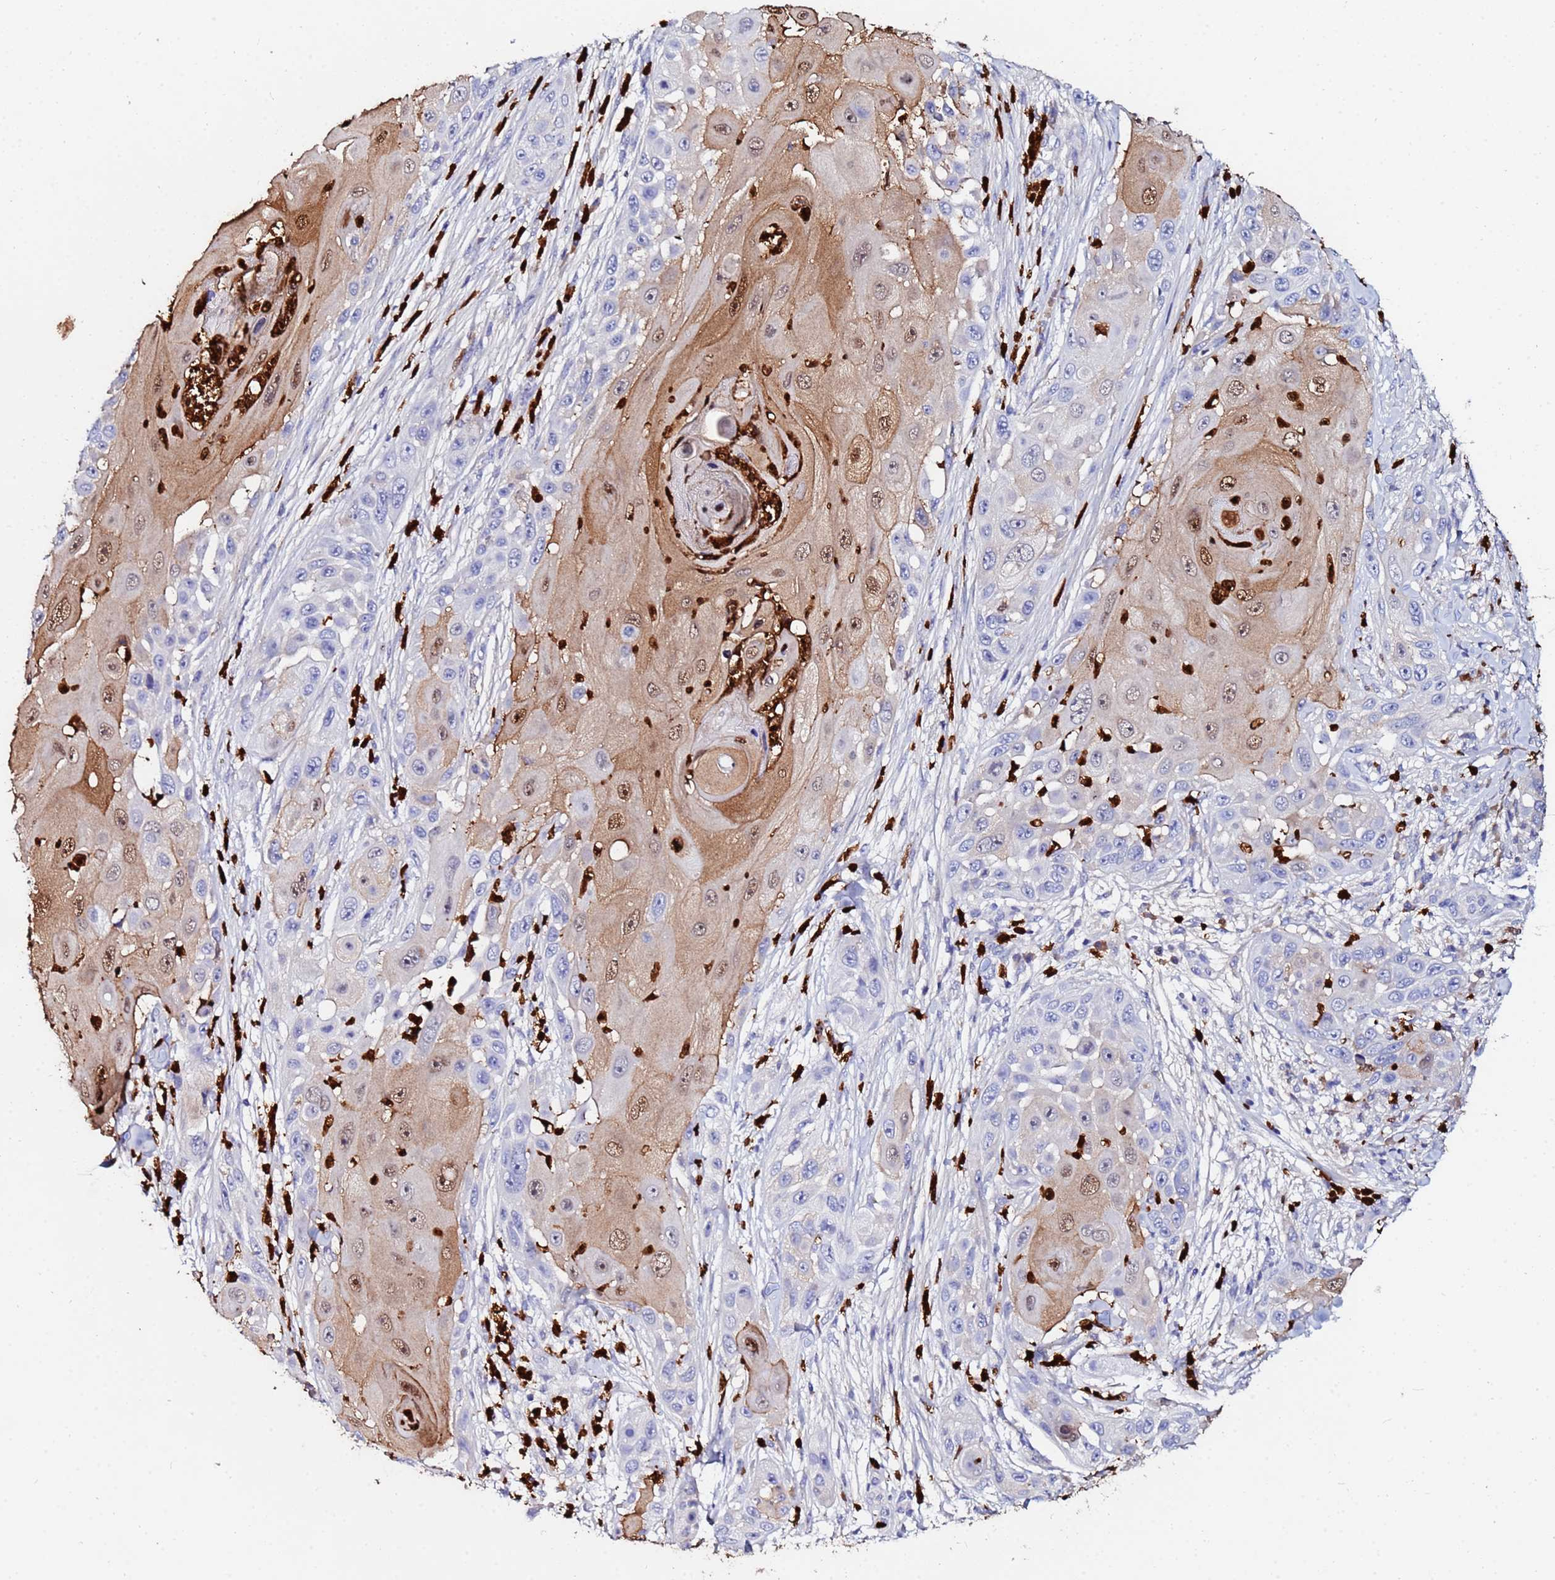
{"staining": {"intensity": "moderate", "quantity": "25%-75%", "location": "cytoplasmic/membranous,nuclear"}, "tissue": "skin cancer", "cell_type": "Tumor cells", "image_type": "cancer", "snomed": [{"axis": "morphology", "description": "Squamous cell carcinoma, NOS"}, {"axis": "topography", "description": "Skin"}], "caption": "Tumor cells show moderate cytoplasmic/membranous and nuclear positivity in approximately 25%-75% of cells in squamous cell carcinoma (skin).", "gene": "TUBAL3", "patient": {"sex": "female", "age": 44}}